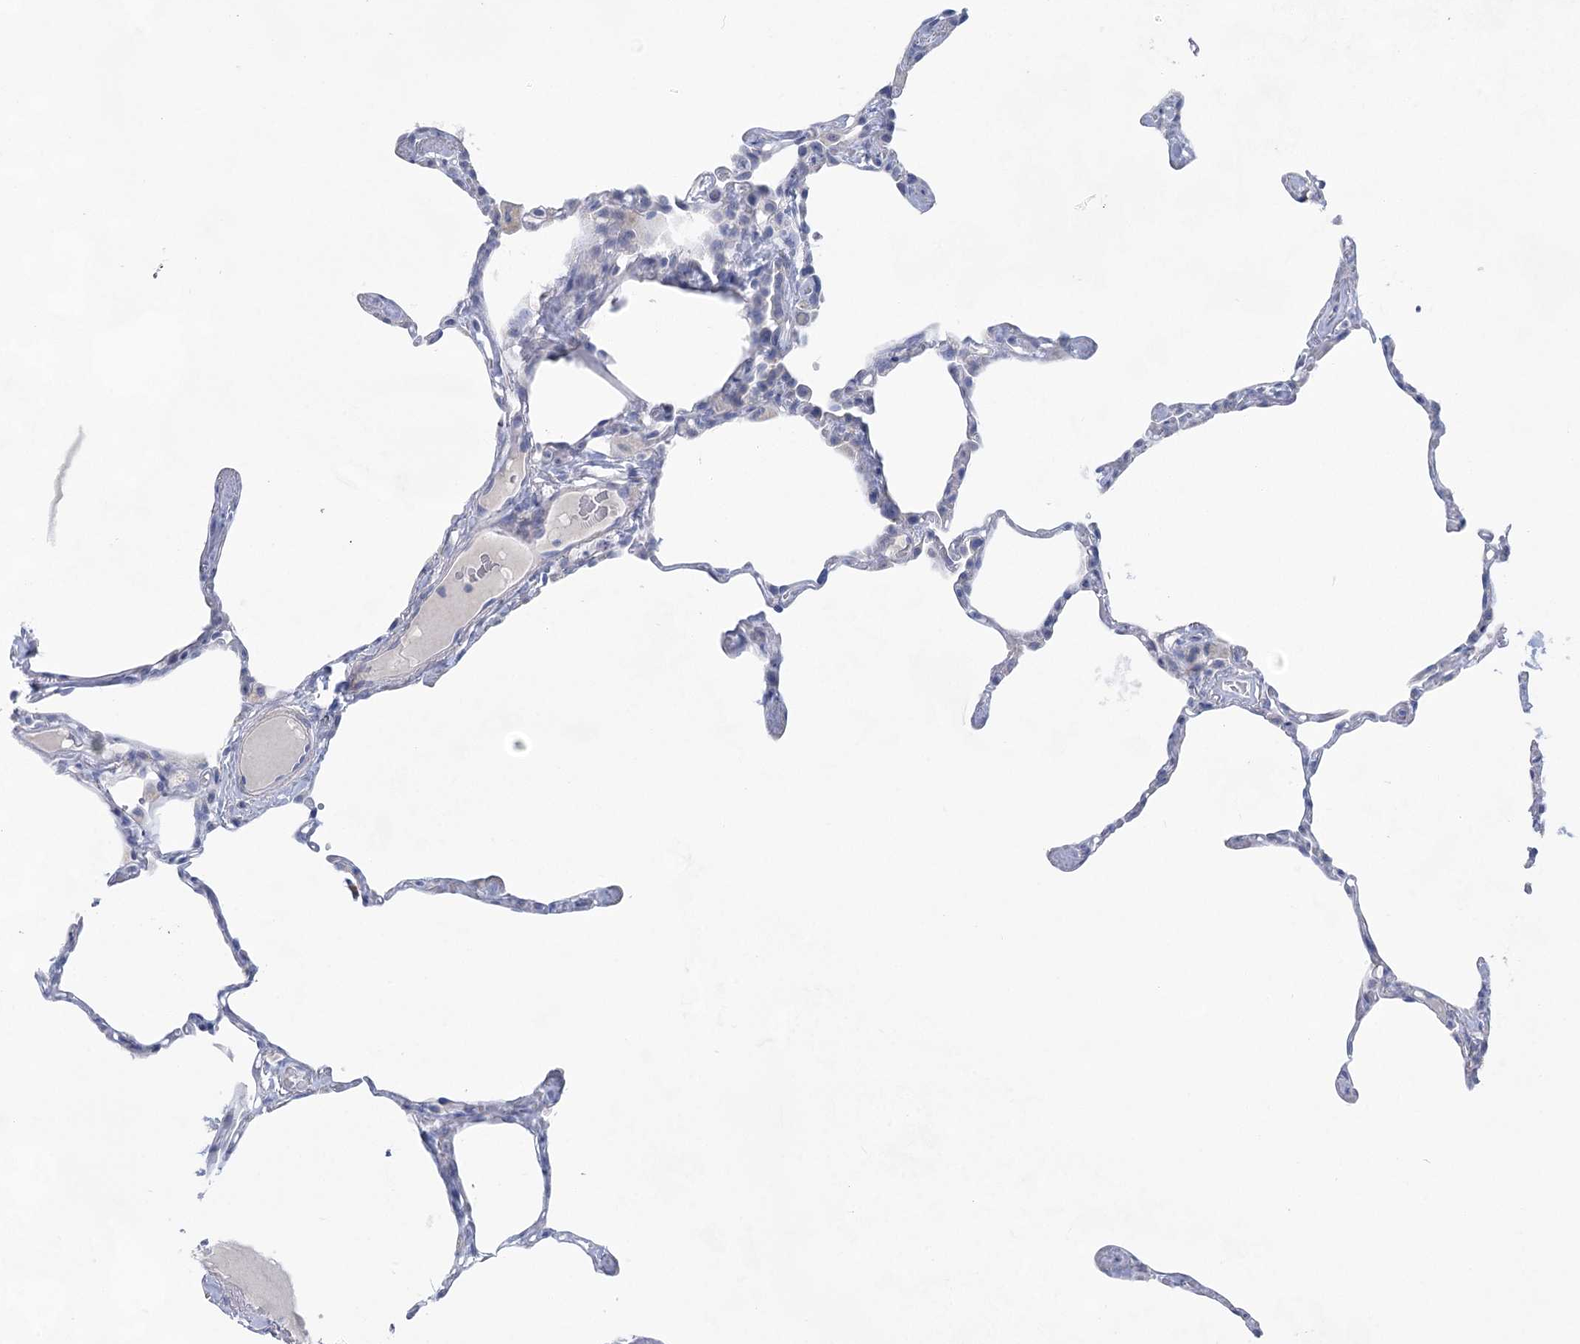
{"staining": {"intensity": "negative", "quantity": "none", "location": "none"}, "tissue": "lung", "cell_type": "Alveolar cells", "image_type": "normal", "snomed": [{"axis": "morphology", "description": "Normal tissue, NOS"}, {"axis": "topography", "description": "Lung"}], "caption": "An immunohistochemistry photomicrograph of normal lung is shown. There is no staining in alveolar cells of lung.", "gene": "WDR74", "patient": {"sex": "male", "age": 65}}